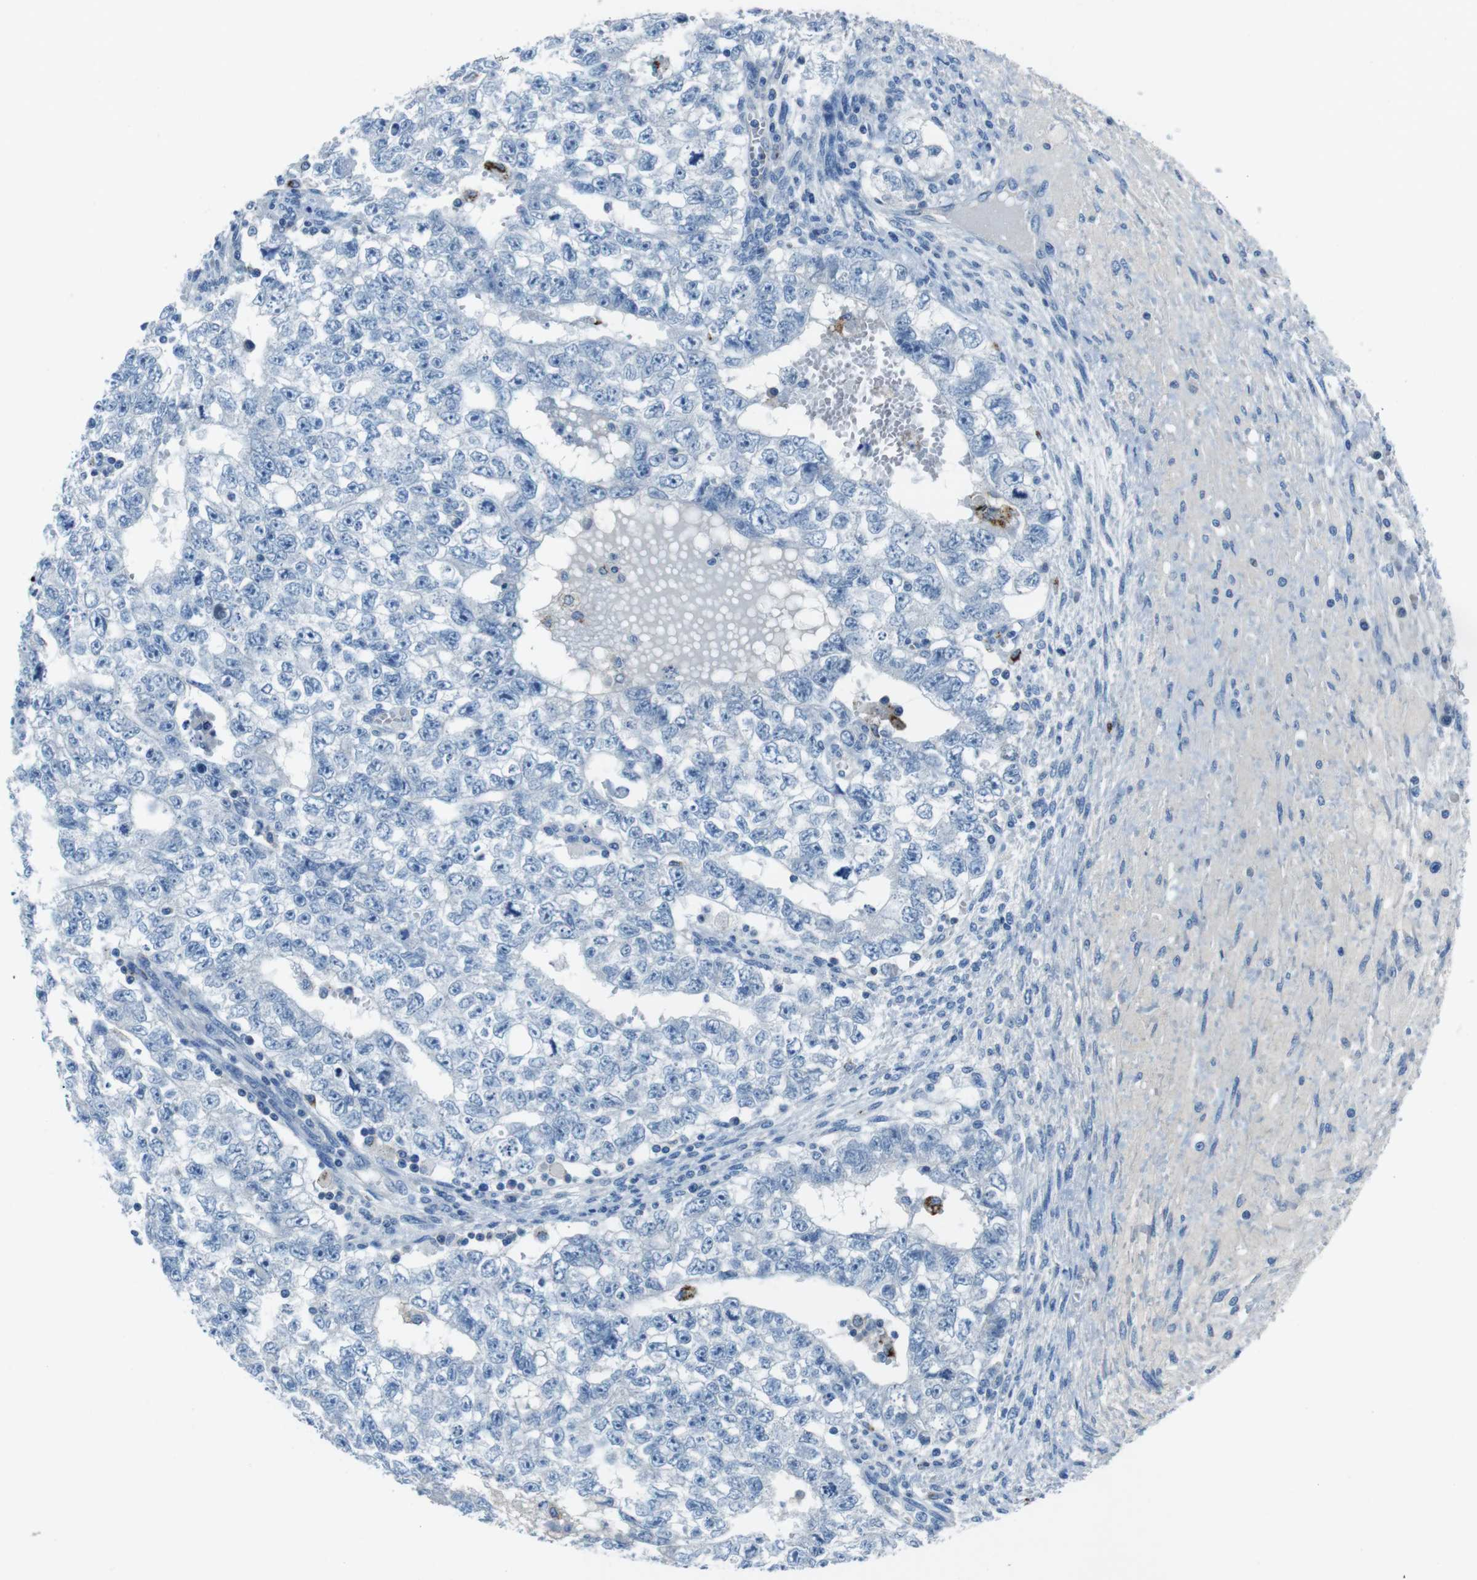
{"staining": {"intensity": "negative", "quantity": "none", "location": "none"}, "tissue": "testis cancer", "cell_type": "Tumor cells", "image_type": "cancer", "snomed": [{"axis": "morphology", "description": "Seminoma, NOS"}, {"axis": "morphology", "description": "Carcinoma, Embryonal, NOS"}, {"axis": "topography", "description": "Testis"}], "caption": "Protein analysis of seminoma (testis) displays no significant staining in tumor cells. The staining is performed using DAB brown chromogen with nuclei counter-stained in using hematoxylin.", "gene": "TULP3", "patient": {"sex": "male", "age": 38}}